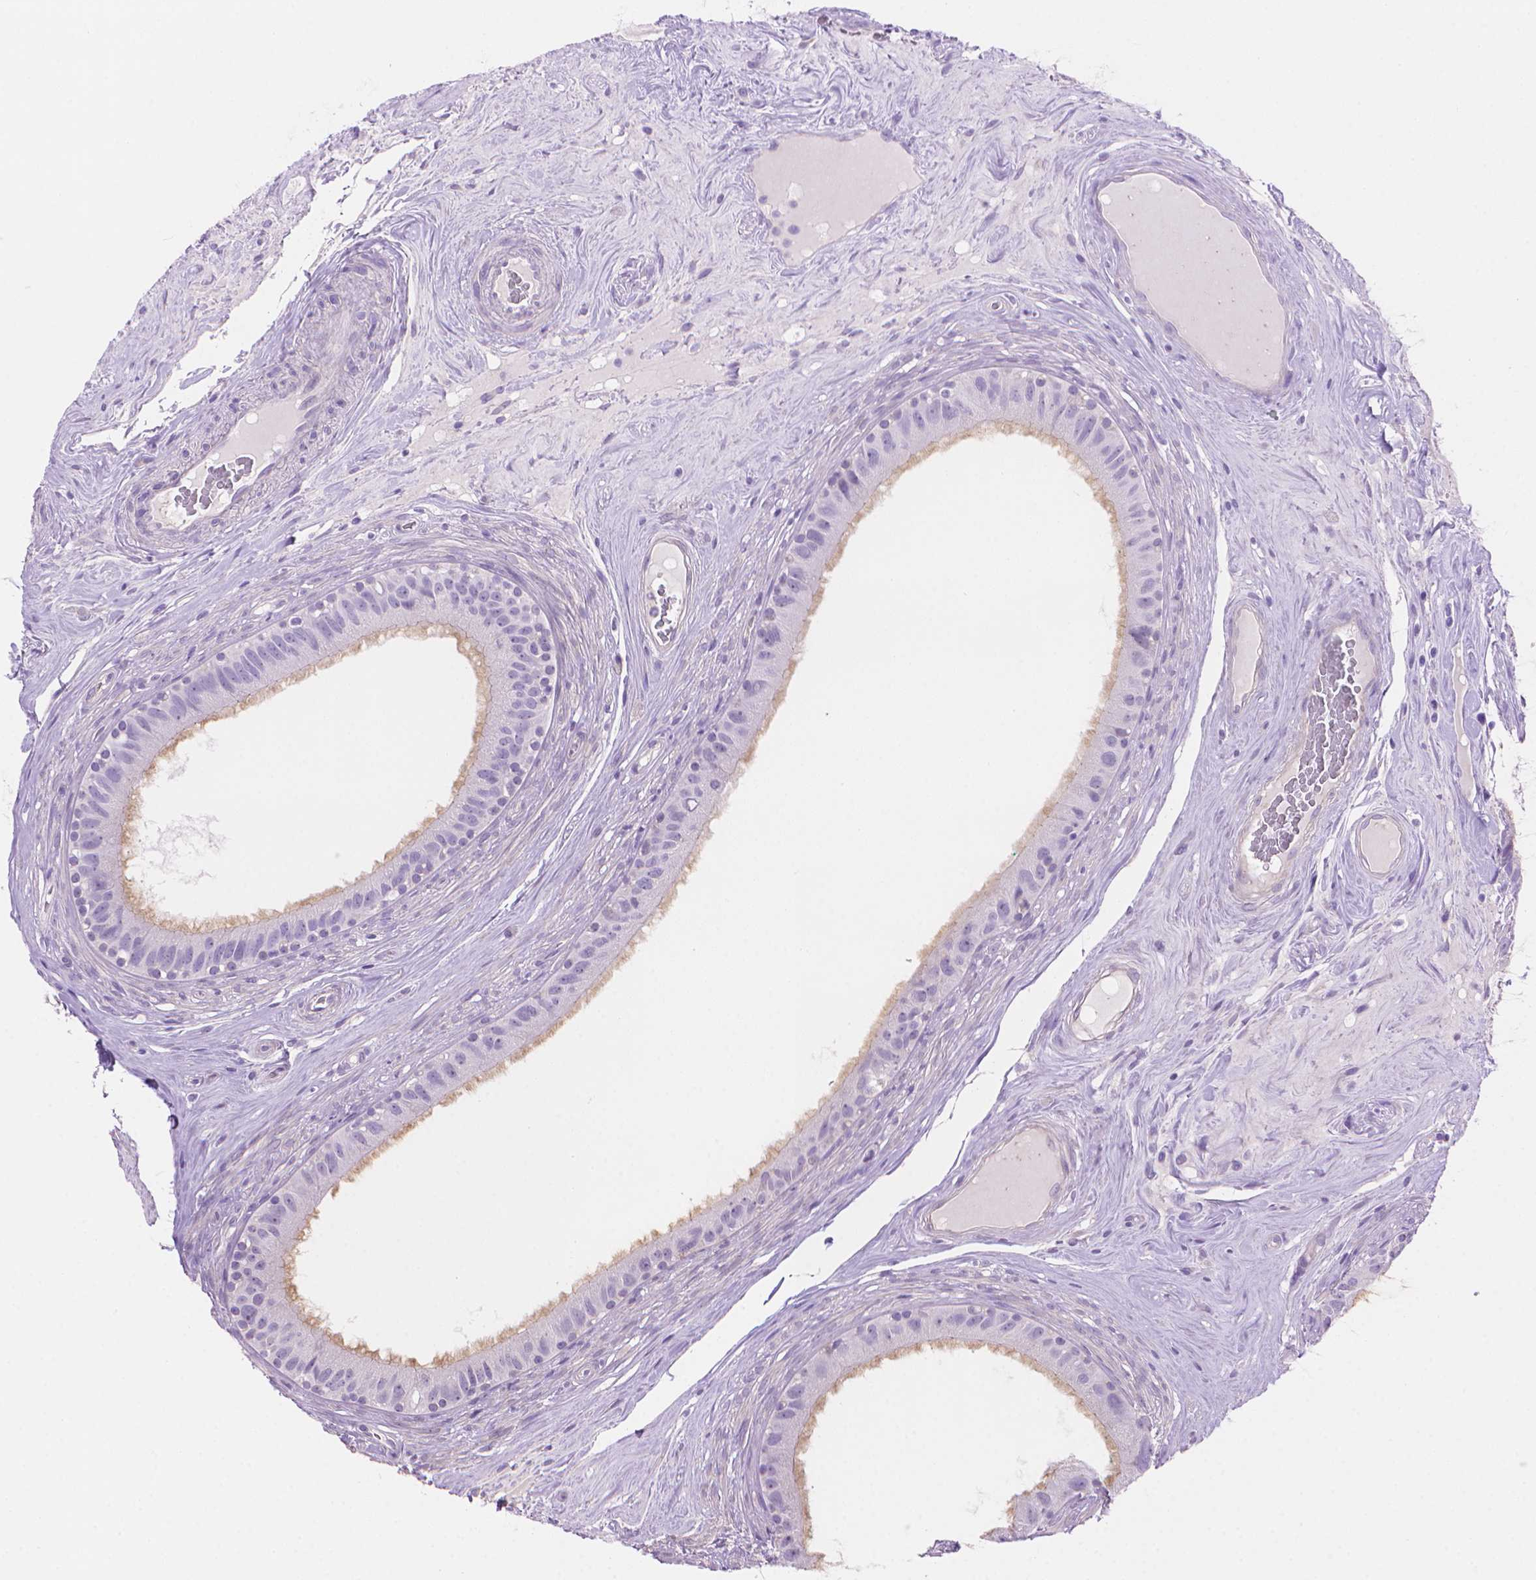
{"staining": {"intensity": "negative", "quantity": "none", "location": "none"}, "tissue": "epididymis", "cell_type": "Glandular cells", "image_type": "normal", "snomed": [{"axis": "morphology", "description": "Normal tissue, NOS"}, {"axis": "topography", "description": "Epididymis"}], "caption": "Photomicrograph shows no protein positivity in glandular cells of normal epididymis. Nuclei are stained in blue.", "gene": "AMMECR1L", "patient": {"sex": "male", "age": 59}}